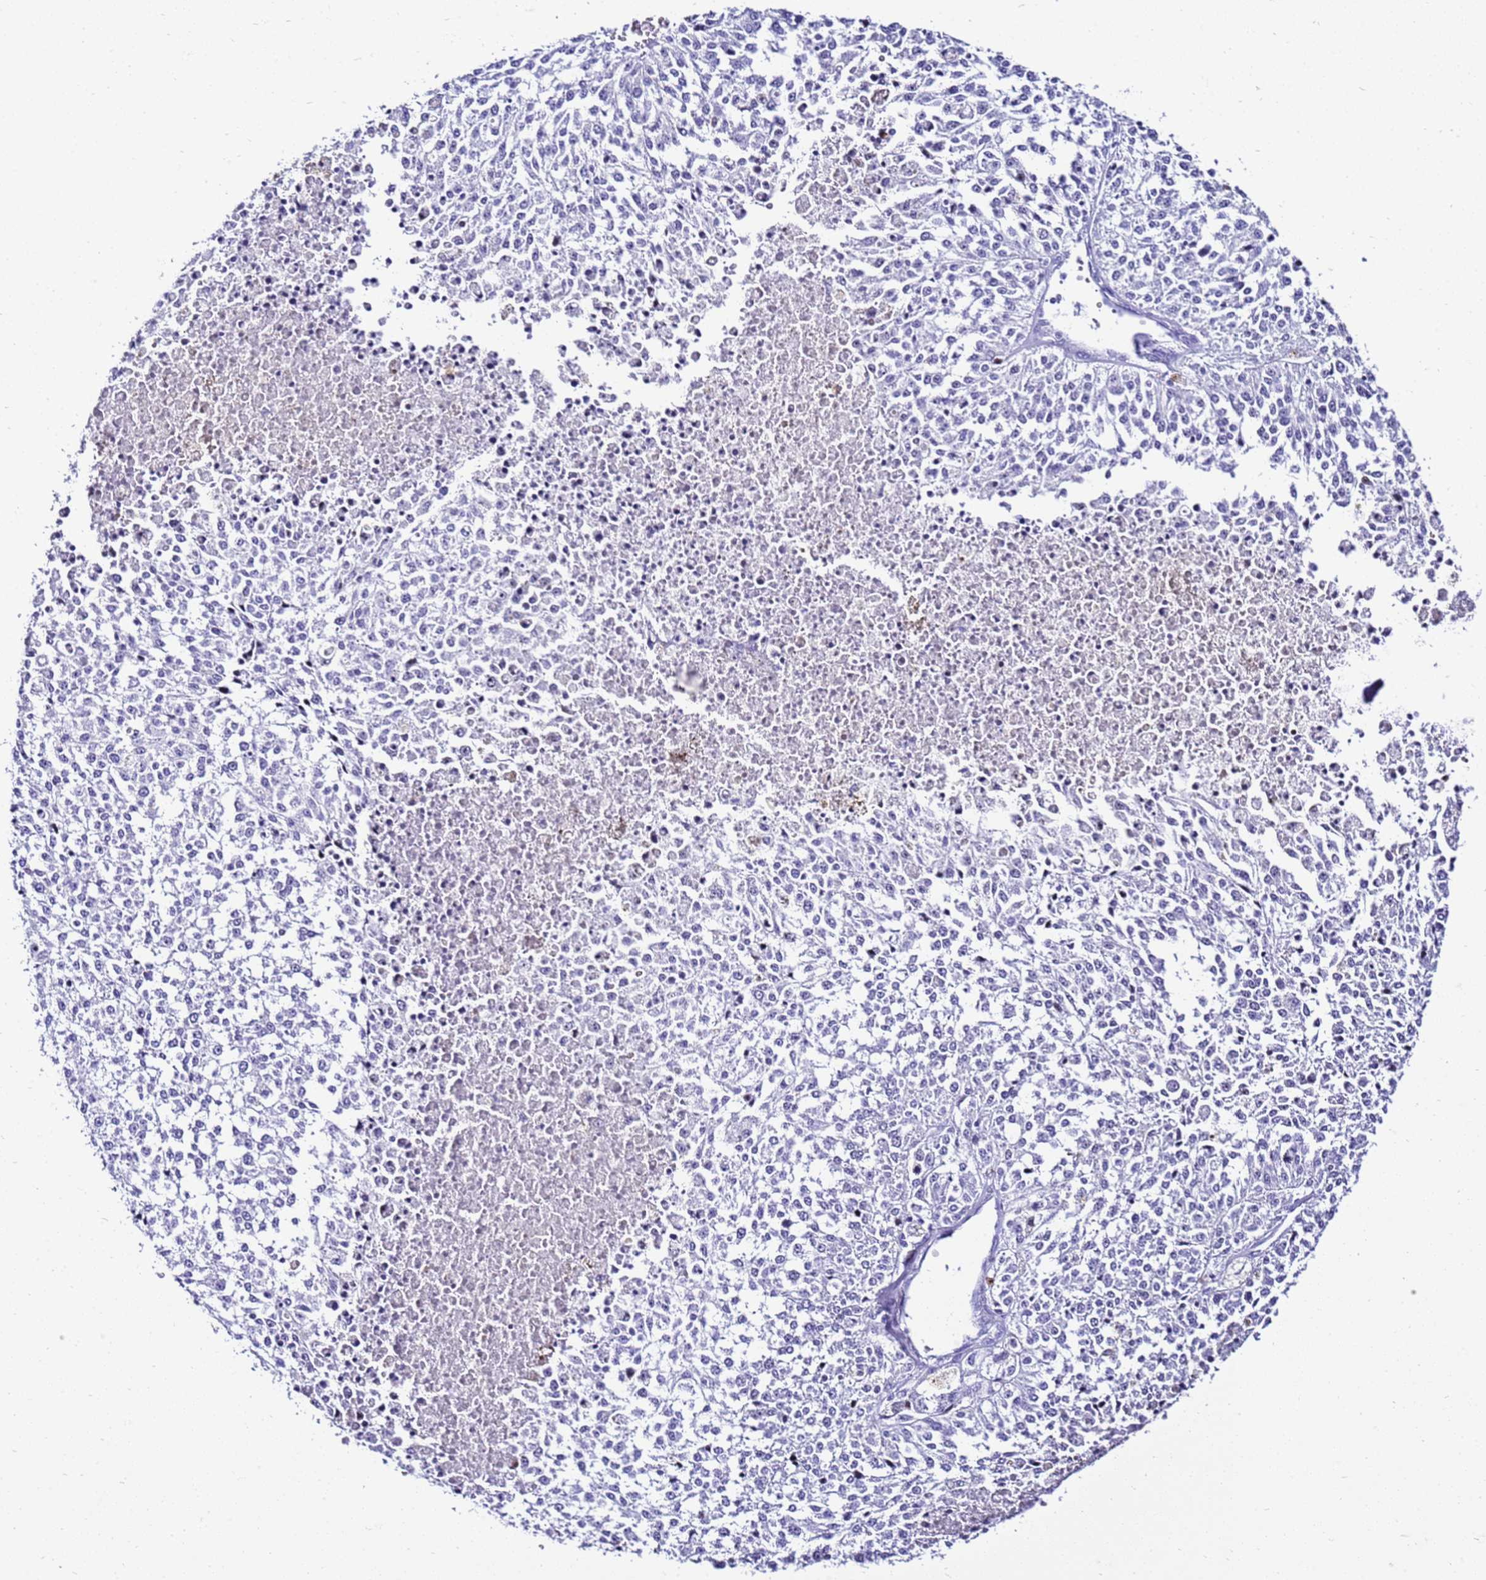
{"staining": {"intensity": "negative", "quantity": "none", "location": "none"}, "tissue": "melanoma", "cell_type": "Tumor cells", "image_type": "cancer", "snomed": [{"axis": "morphology", "description": "Malignant melanoma, NOS"}, {"axis": "topography", "description": "Skin"}], "caption": "This image is of malignant melanoma stained with immunohistochemistry (IHC) to label a protein in brown with the nuclei are counter-stained blue. There is no staining in tumor cells.", "gene": "ZNF417", "patient": {"sex": "female", "age": 64}}